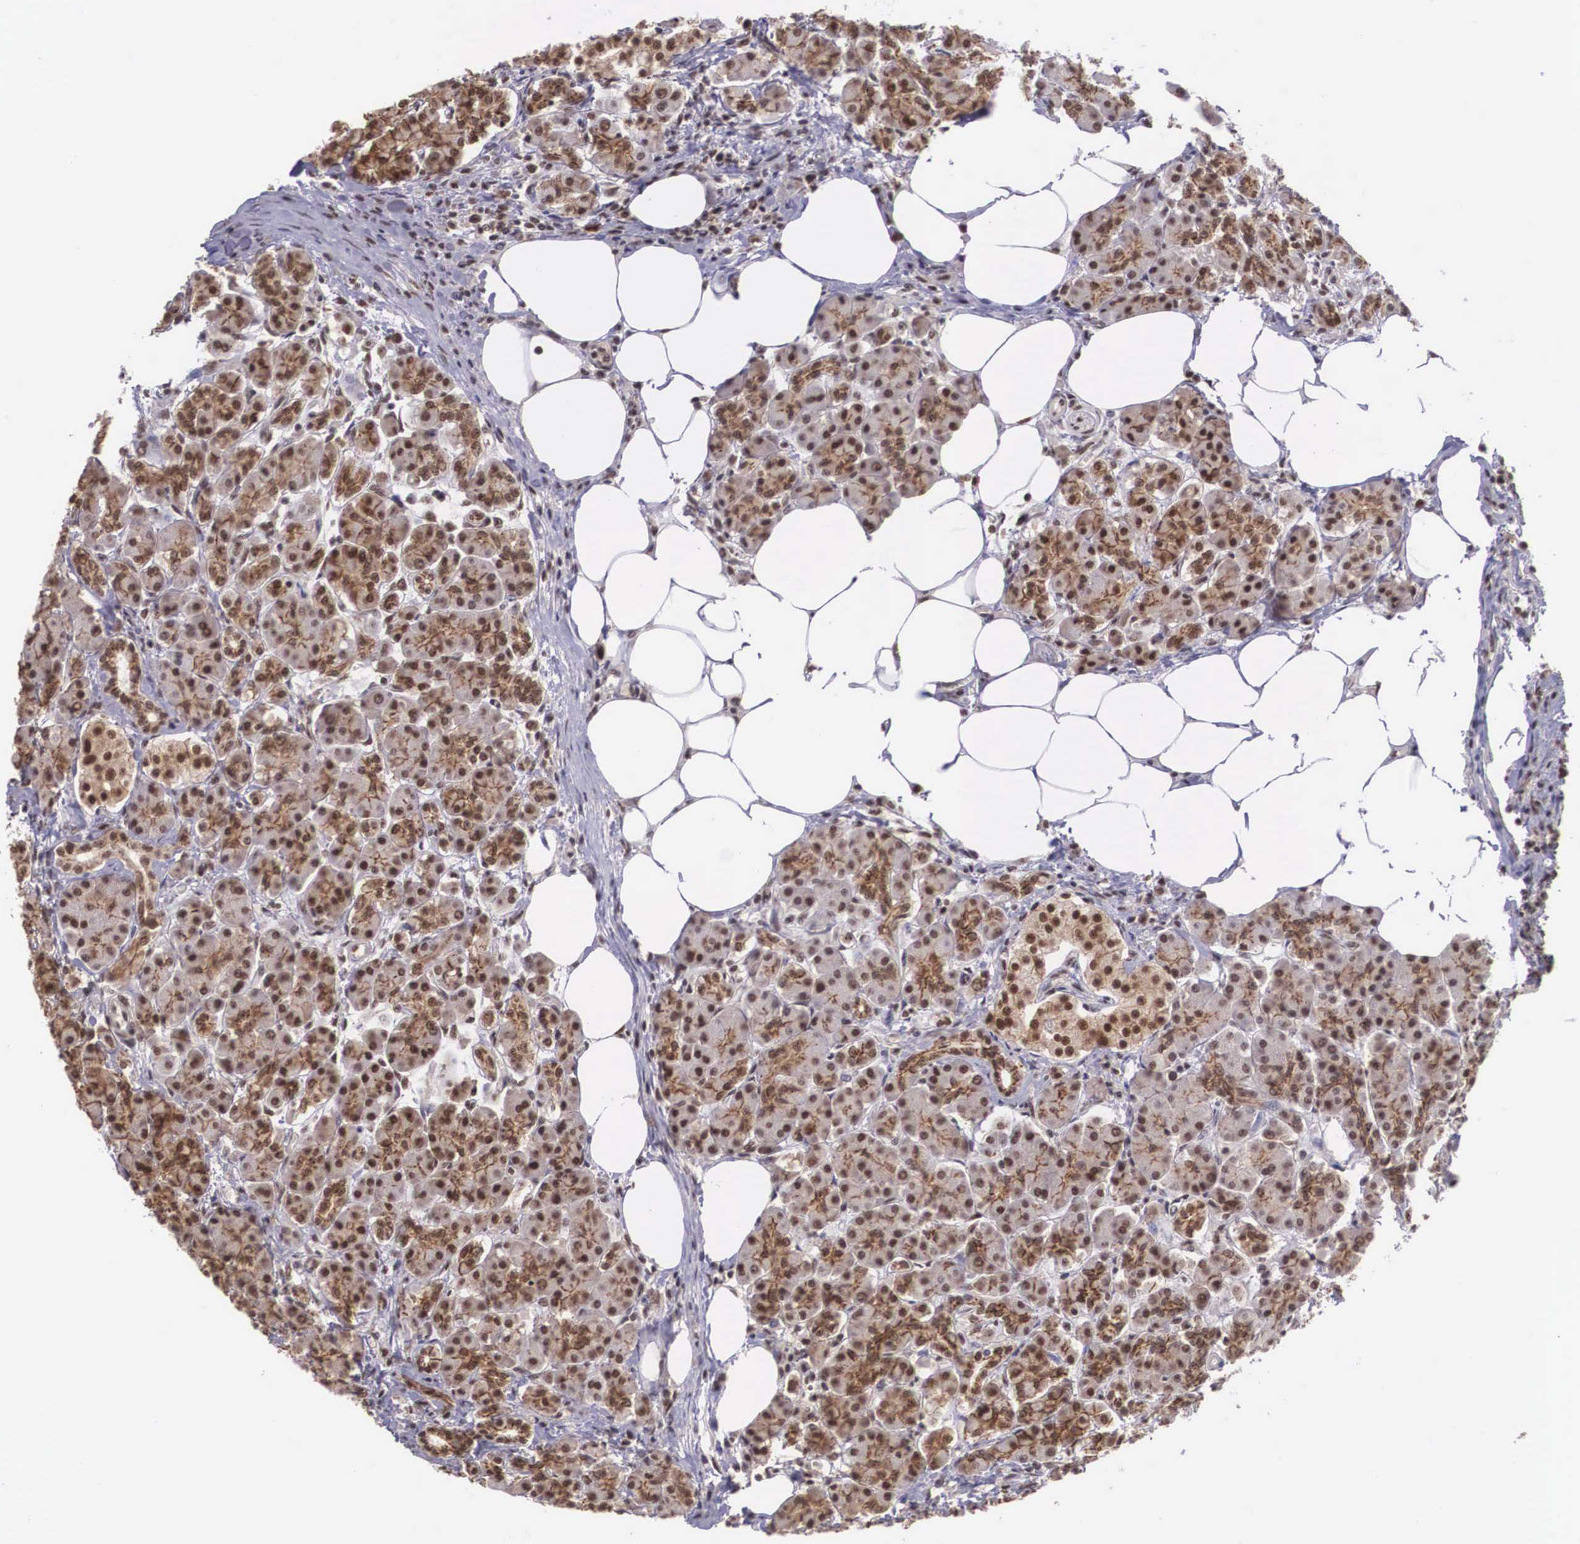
{"staining": {"intensity": "moderate", "quantity": ">75%", "location": "cytoplasmic/membranous,nuclear"}, "tissue": "pancreas", "cell_type": "Exocrine glandular cells", "image_type": "normal", "snomed": [{"axis": "morphology", "description": "Normal tissue, NOS"}, {"axis": "topography", "description": "Pancreas"}], "caption": "A high-resolution histopathology image shows immunohistochemistry staining of normal pancreas, which demonstrates moderate cytoplasmic/membranous,nuclear expression in about >75% of exocrine glandular cells.", "gene": "POLR2F", "patient": {"sex": "female", "age": 73}}